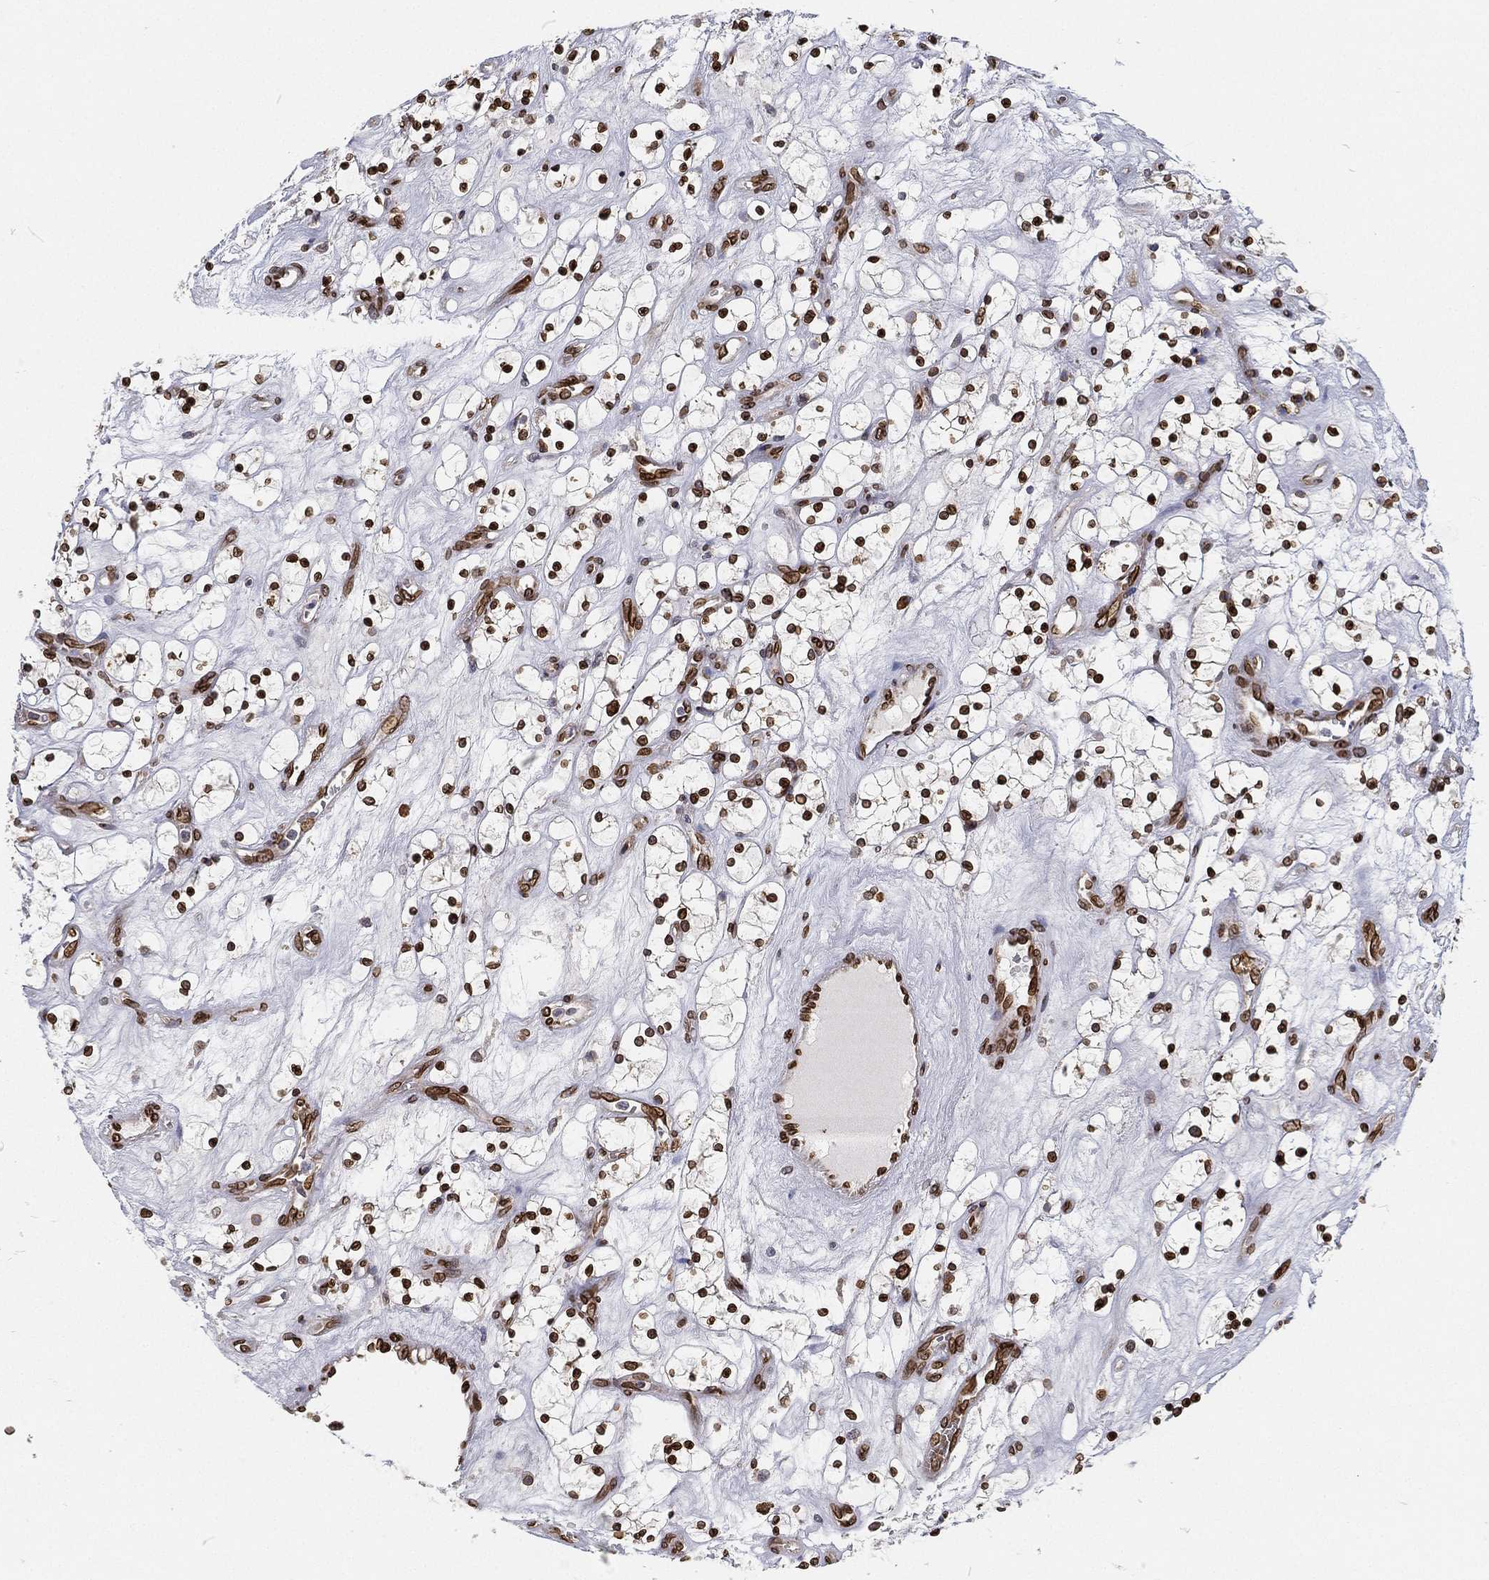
{"staining": {"intensity": "strong", "quantity": ">75%", "location": "nuclear"}, "tissue": "renal cancer", "cell_type": "Tumor cells", "image_type": "cancer", "snomed": [{"axis": "morphology", "description": "Adenocarcinoma, NOS"}, {"axis": "topography", "description": "Kidney"}], "caption": "Immunohistochemistry (IHC) staining of adenocarcinoma (renal), which exhibits high levels of strong nuclear positivity in approximately >75% of tumor cells indicating strong nuclear protein expression. The staining was performed using DAB (3,3'-diaminobenzidine) (brown) for protein detection and nuclei were counterstained in hematoxylin (blue).", "gene": "PALB2", "patient": {"sex": "female", "age": 69}}